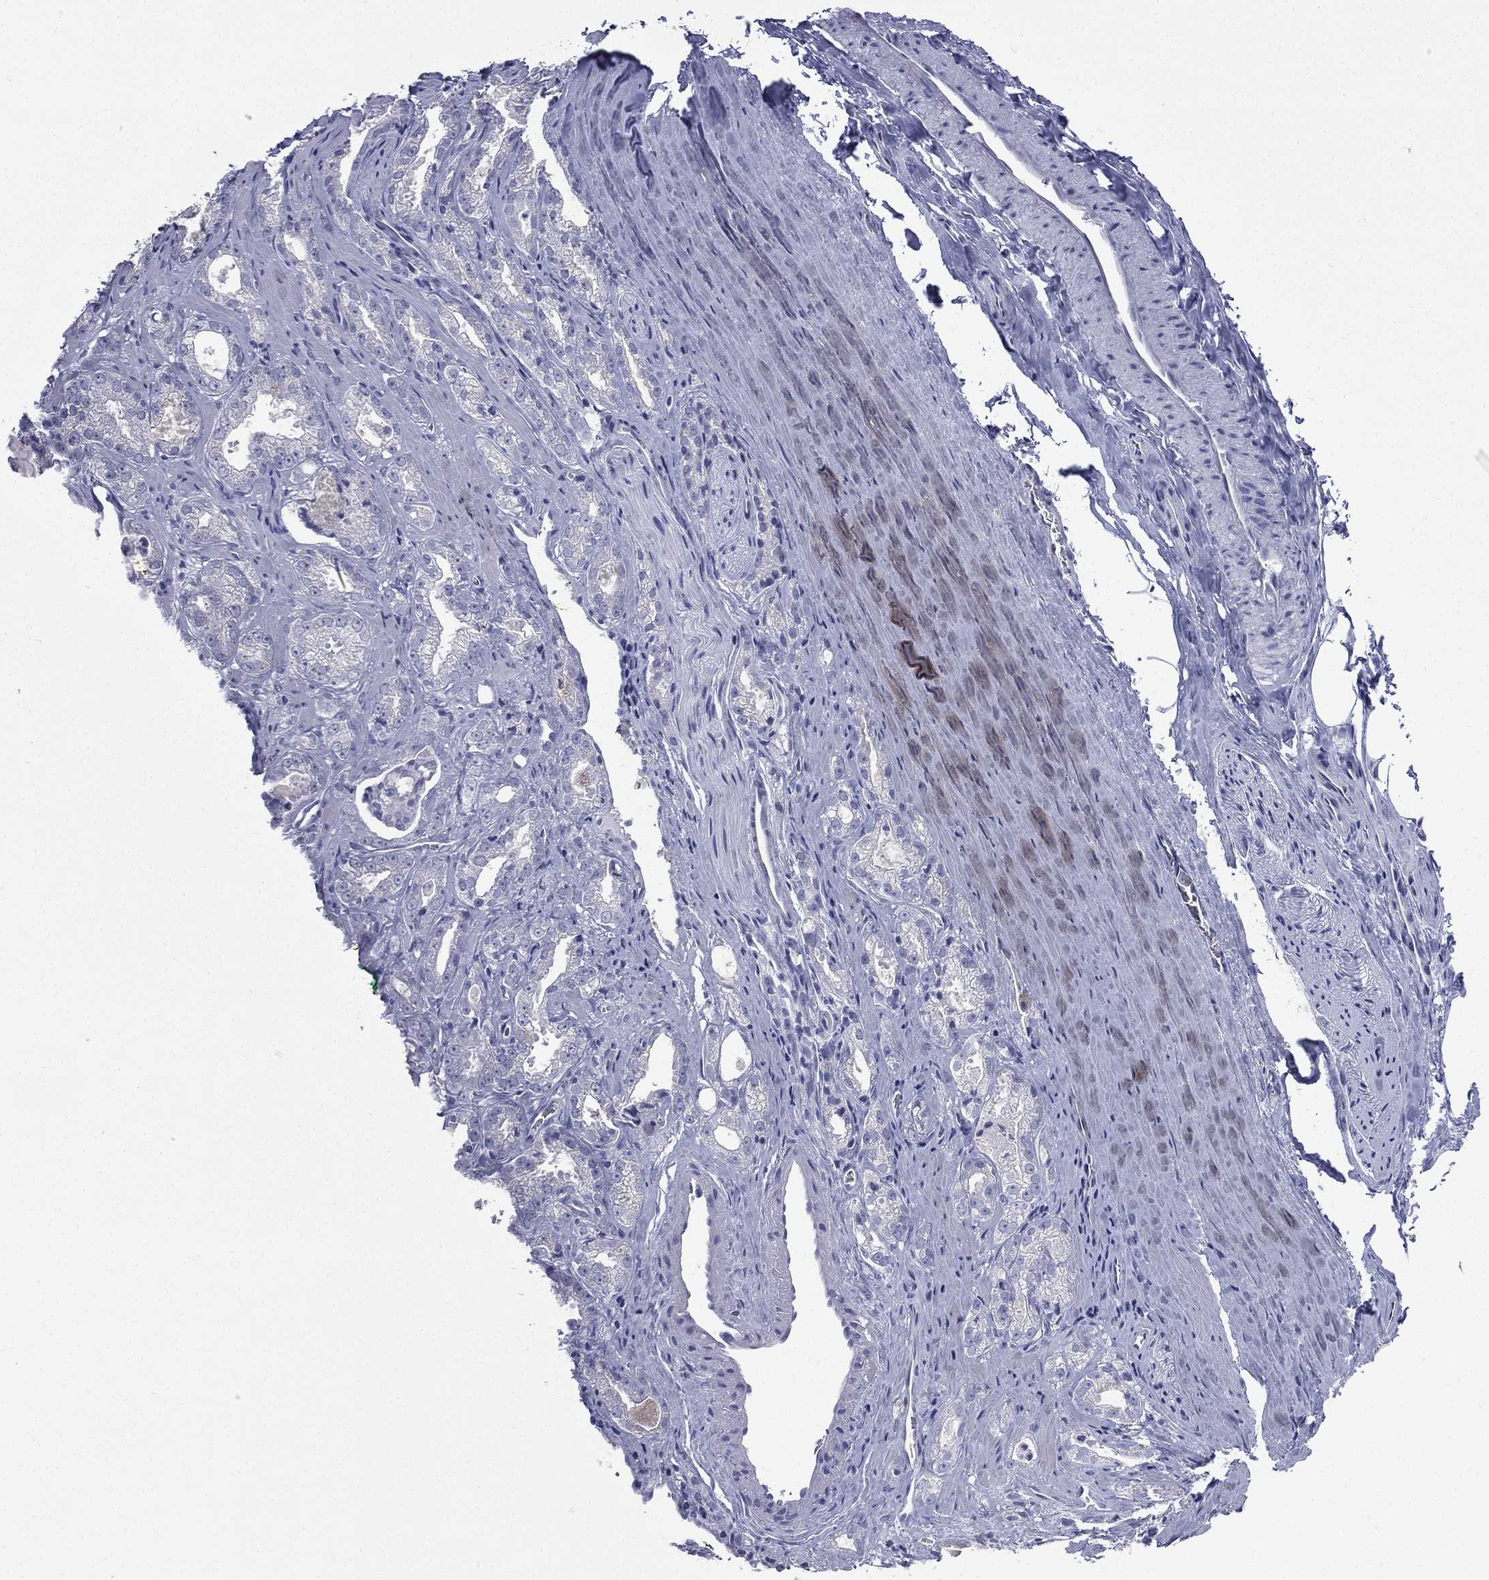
{"staining": {"intensity": "negative", "quantity": "none", "location": "none"}, "tissue": "prostate cancer", "cell_type": "Tumor cells", "image_type": "cancer", "snomed": [{"axis": "morphology", "description": "Adenocarcinoma, NOS"}, {"axis": "morphology", "description": "Adenocarcinoma, High grade"}, {"axis": "topography", "description": "Prostate"}], "caption": "Immunohistochemistry histopathology image of neoplastic tissue: prostate adenocarcinoma (high-grade) stained with DAB exhibits no significant protein expression in tumor cells.", "gene": "CES2", "patient": {"sex": "male", "age": 70}}